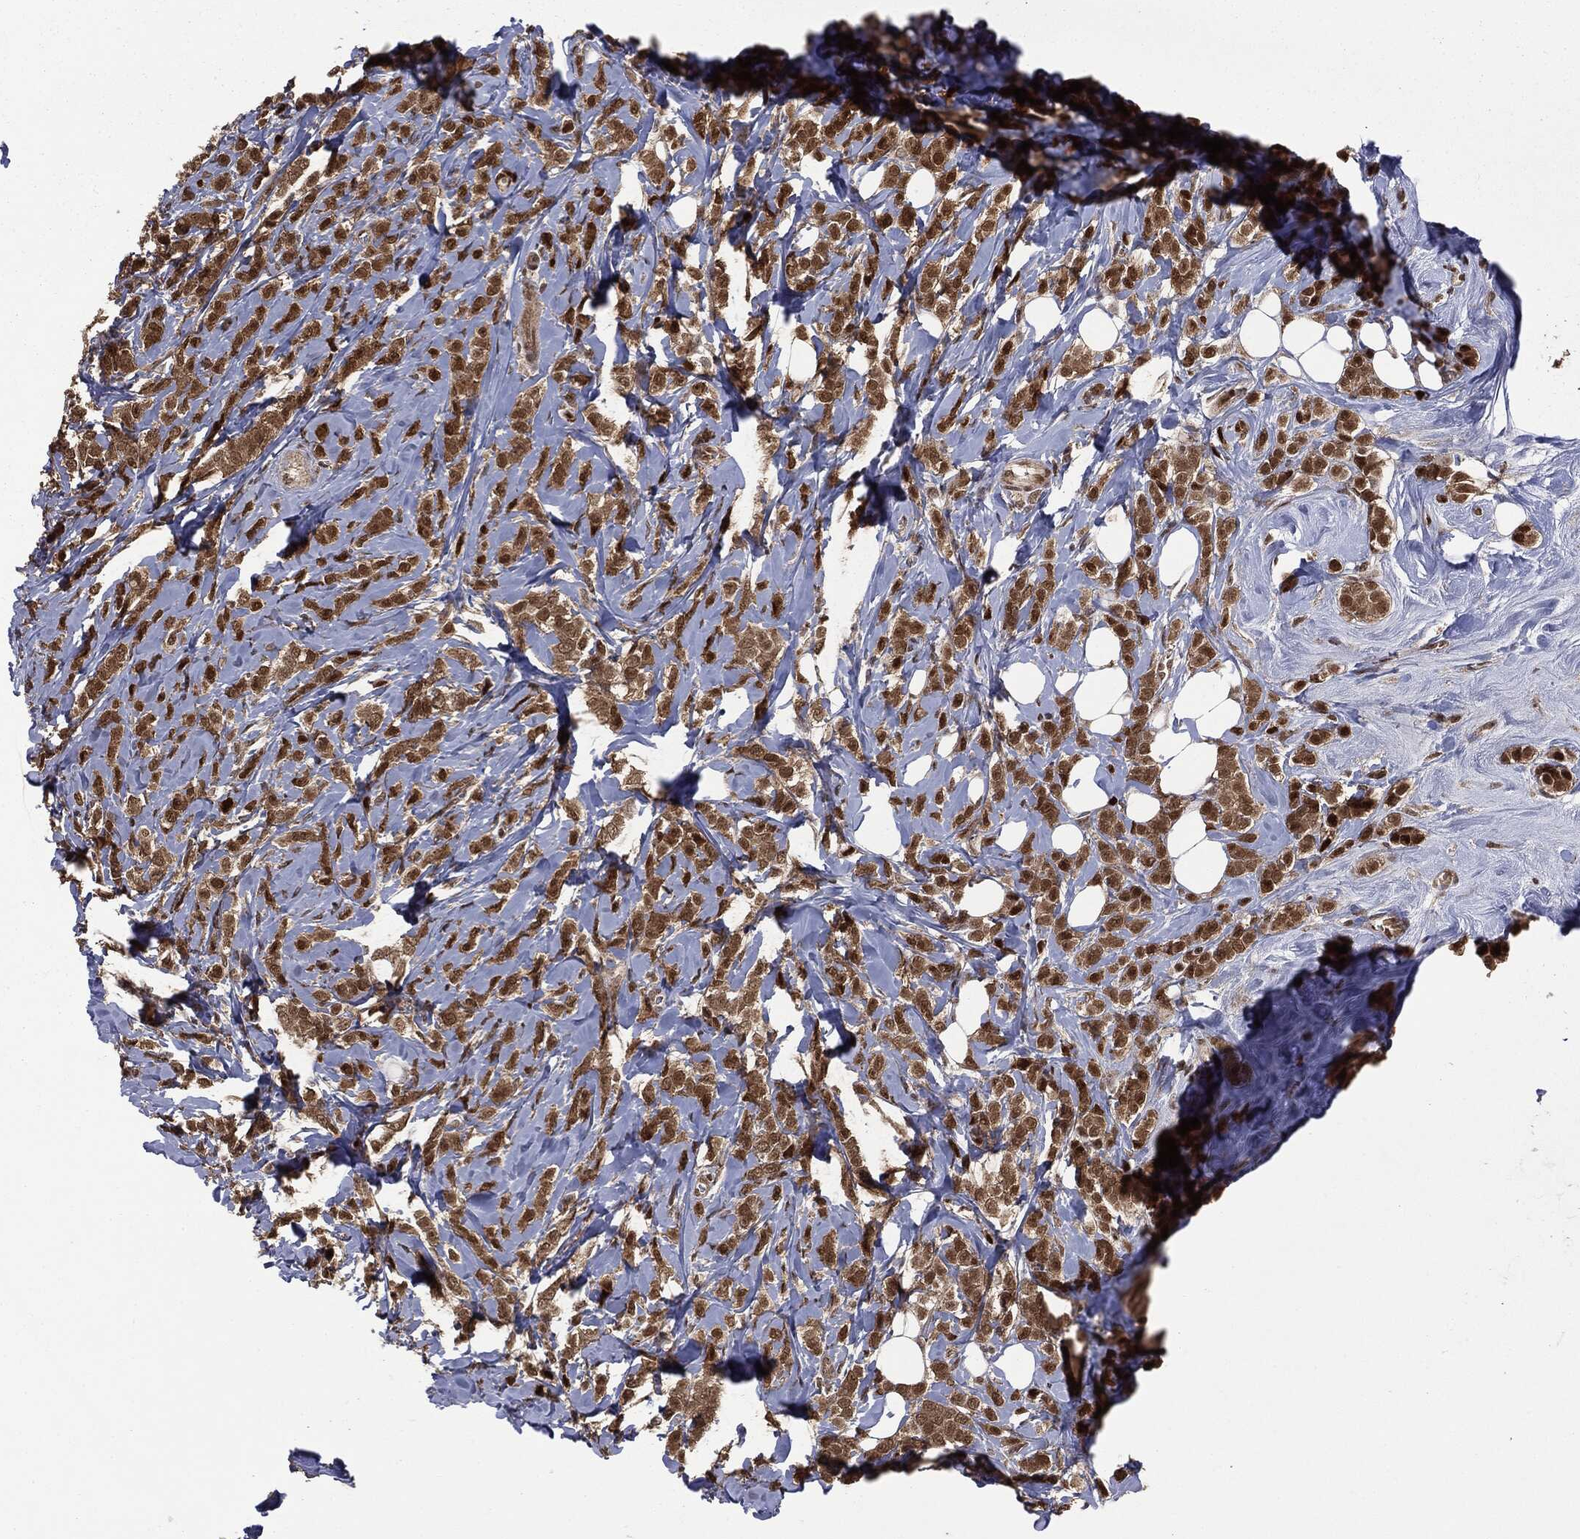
{"staining": {"intensity": "moderate", "quantity": ">75%", "location": "cytoplasmic/membranous,nuclear"}, "tissue": "breast cancer", "cell_type": "Tumor cells", "image_type": "cancer", "snomed": [{"axis": "morphology", "description": "Lobular carcinoma"}, {"axis": "topography", "description": "Breast"}], "caption": "Immunohistochemical staining of human breast lobular carcinoma displays moderate cytoplasmic/membranous and nuclear protein expression in about >75% of tumor cells.", "gene": "PTPA", "patient": {"sex": "female", "age": 49}}